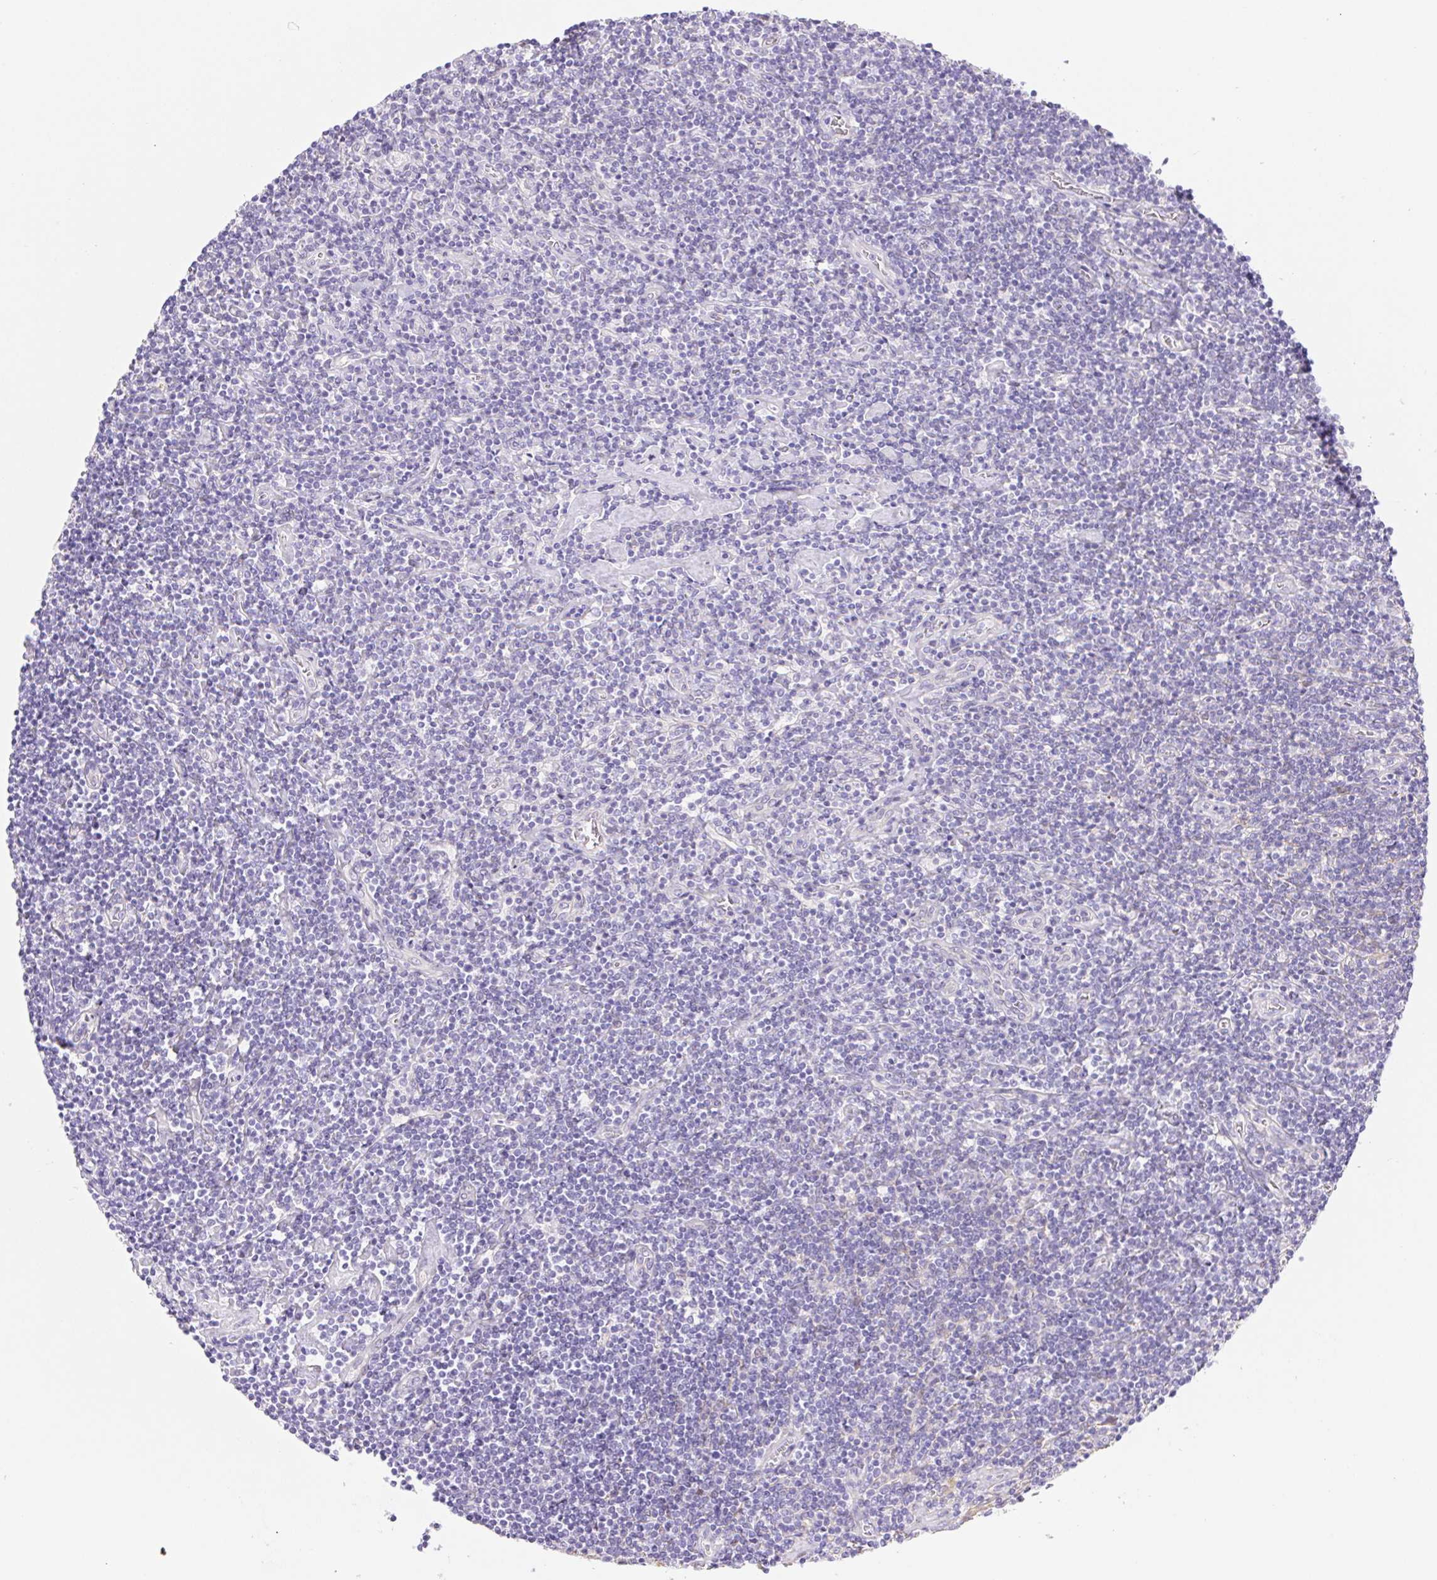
{"staining": {"intensity": "negative", "quantity": "none", "location": "none"}, "tissue": "lymphoma", "cell_type": "Tumor cells", "image_type": "cancer", "snomed": [{"axis": "morphology", "description": "Hodgkin's disease, NOS"}, {"axis": "topography", "description": "Lymph node"}], "caption": "Immunohistochemistry photomicrograph of human Hodgkin's disease stained for a protein (brown), which shows no staining in tumor cells.", "gene": "PNLIP", "patient": {"sex": "male", "age": 40}}